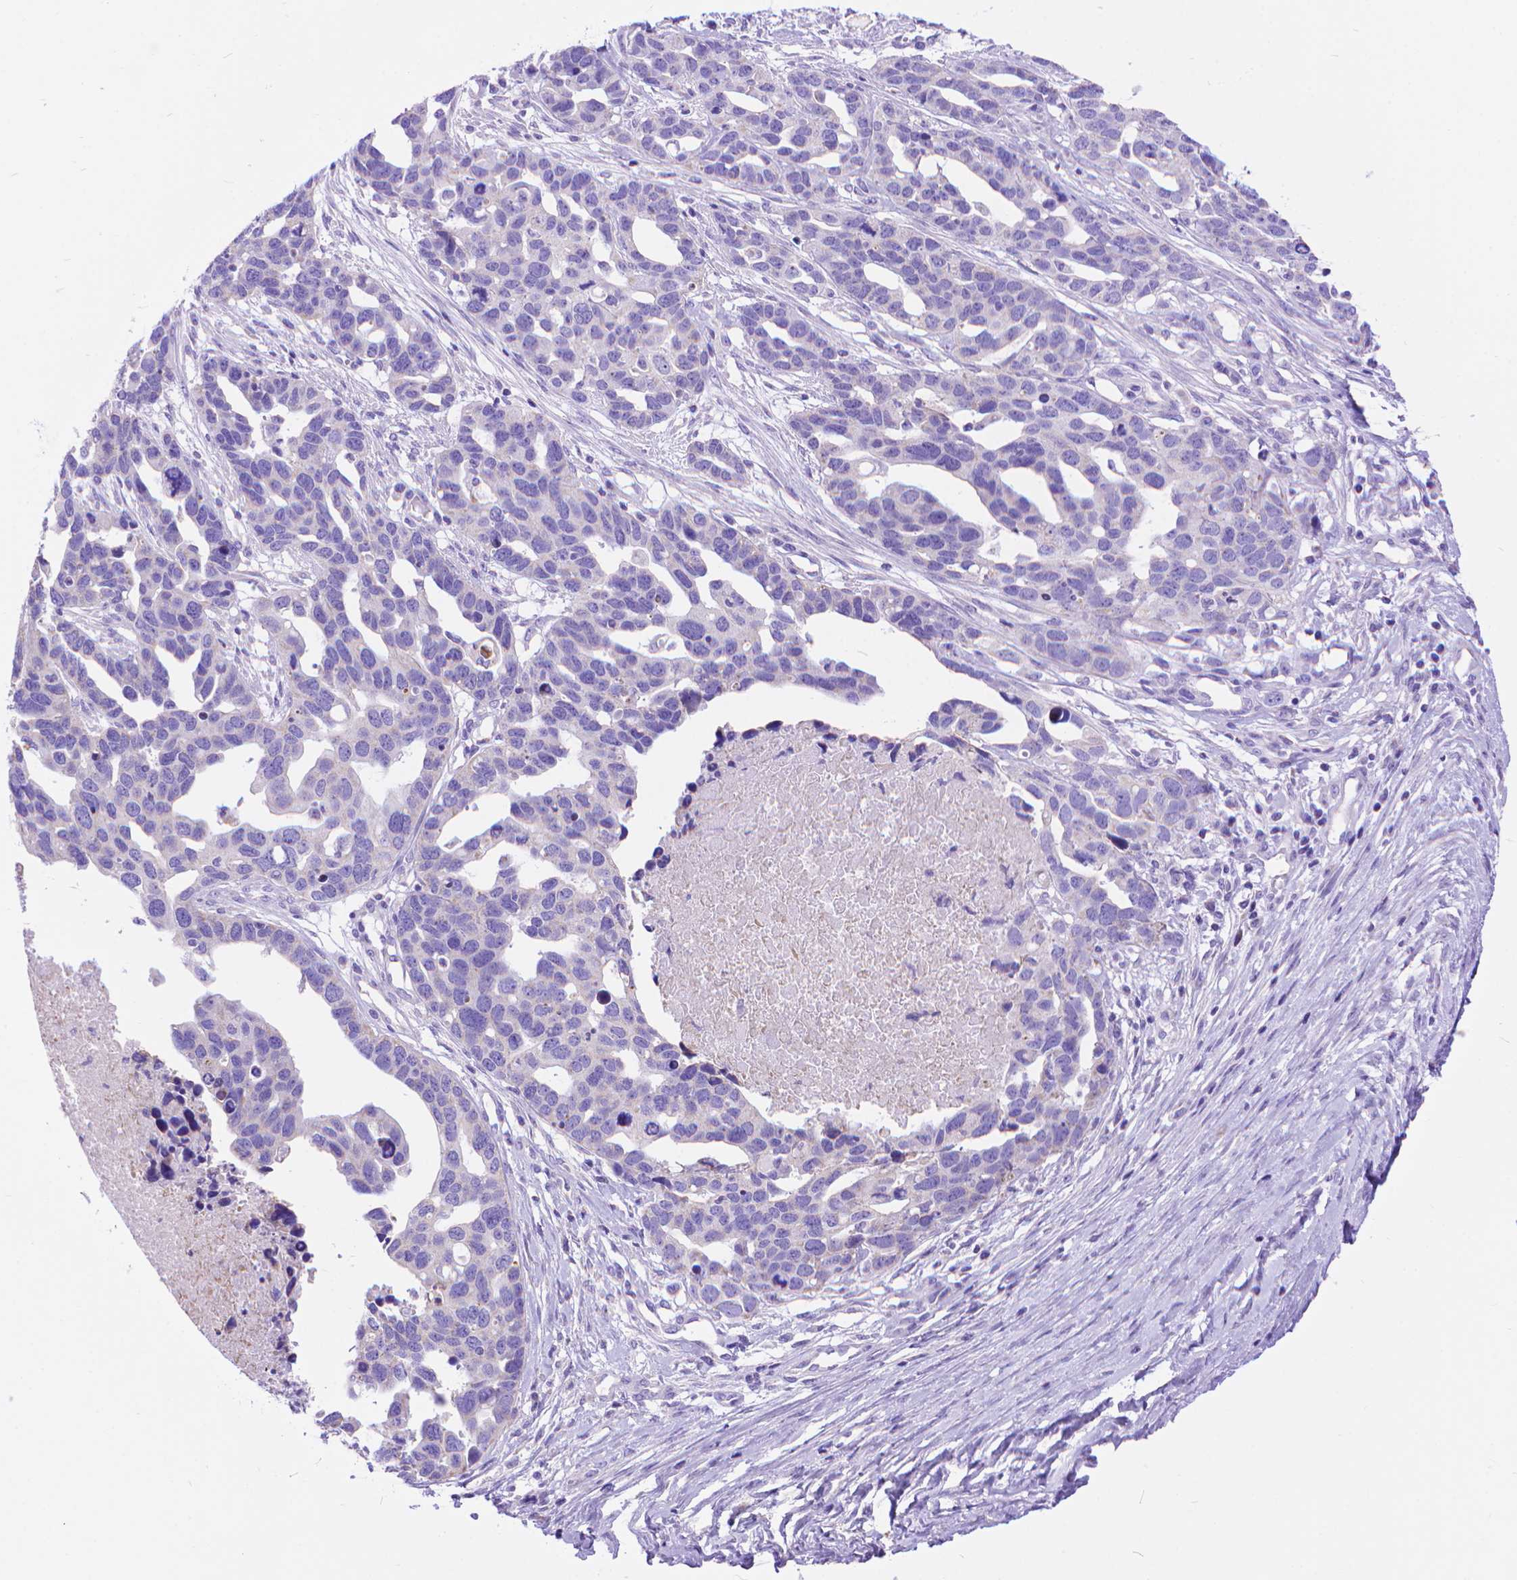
{"staining": {"intensity": "negative", "quantity": "none", "location": "none"}, "tissue": "ovarian cancer", "cell_type": "Tumor cells", "image_type": "cancer", "snomed": [{"axis": "morphology", "description": "Cystadenocarcinoma, serous, NOS"}, {"axis": "topography", "description": "Ovary"}], "caption": "IHC image of ovarian cancer stained for a protein (brown), which exhibits no positivity in tumor cells.", "gene": "DHRS2", "patient": {"sex": "female", "age": 54}}